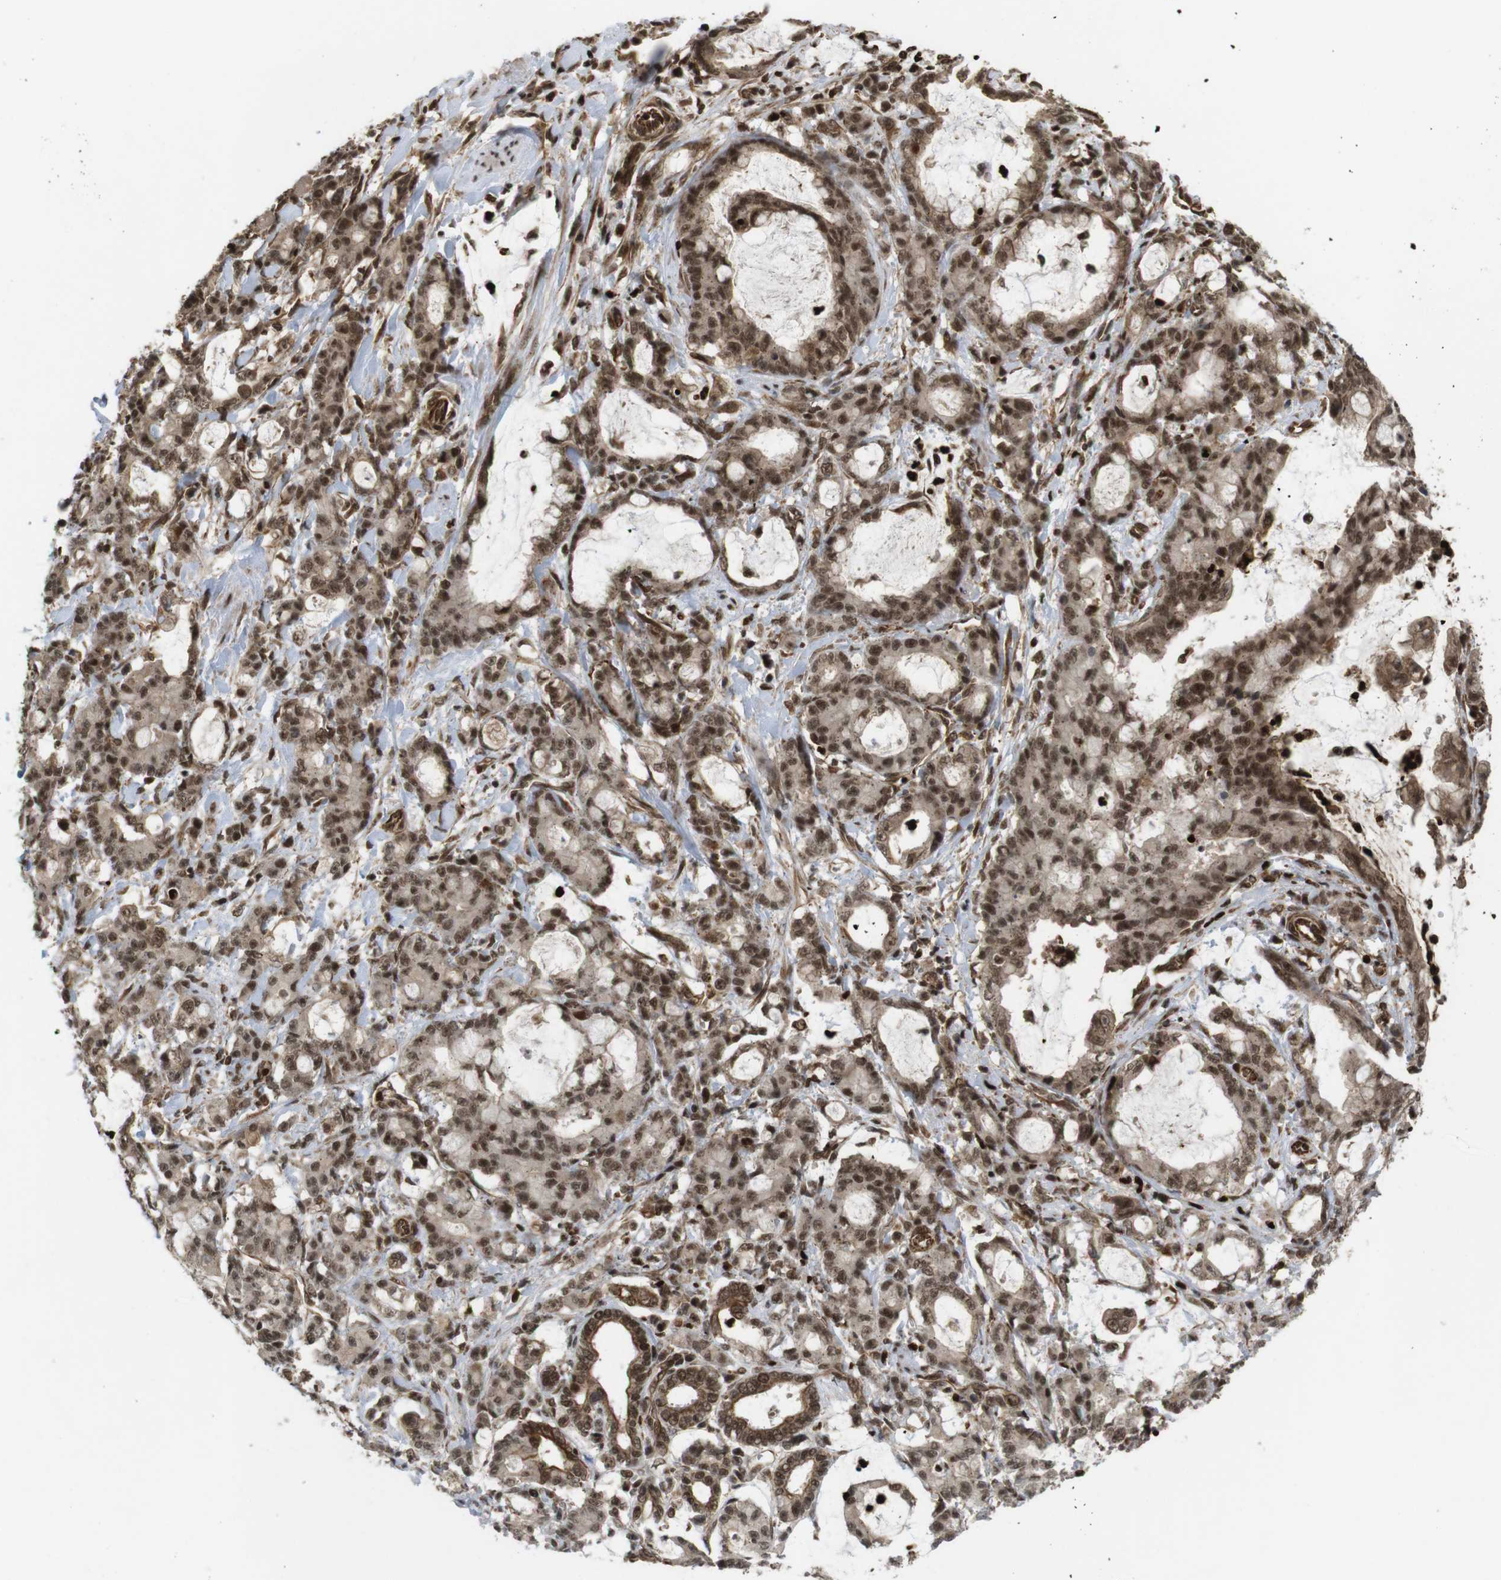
{"staining": {"intensity": "strong", "quantity": ">75%", "location": "cytoplasmic/membranous,nuclear"}, "tissue": "pancreatic cancer", "cell_type": "Tumor cells", "image_type": "cancer", "snomed": [{"axis": "morphology", "description": "Adenocarcinoma, NOS"}, {"axis": "topography", "description": "Pancreas"}], "caption": "Immunohistochemistry photomicrograph of pancreatic cancer stained for a protein (brown), which demonstrates high levels of strong cytoplasmic/membranous and nuclear staining in about >75% of tumor cells.", "gene": "SP2", "patient": {"sex": "female", "age": 73}}